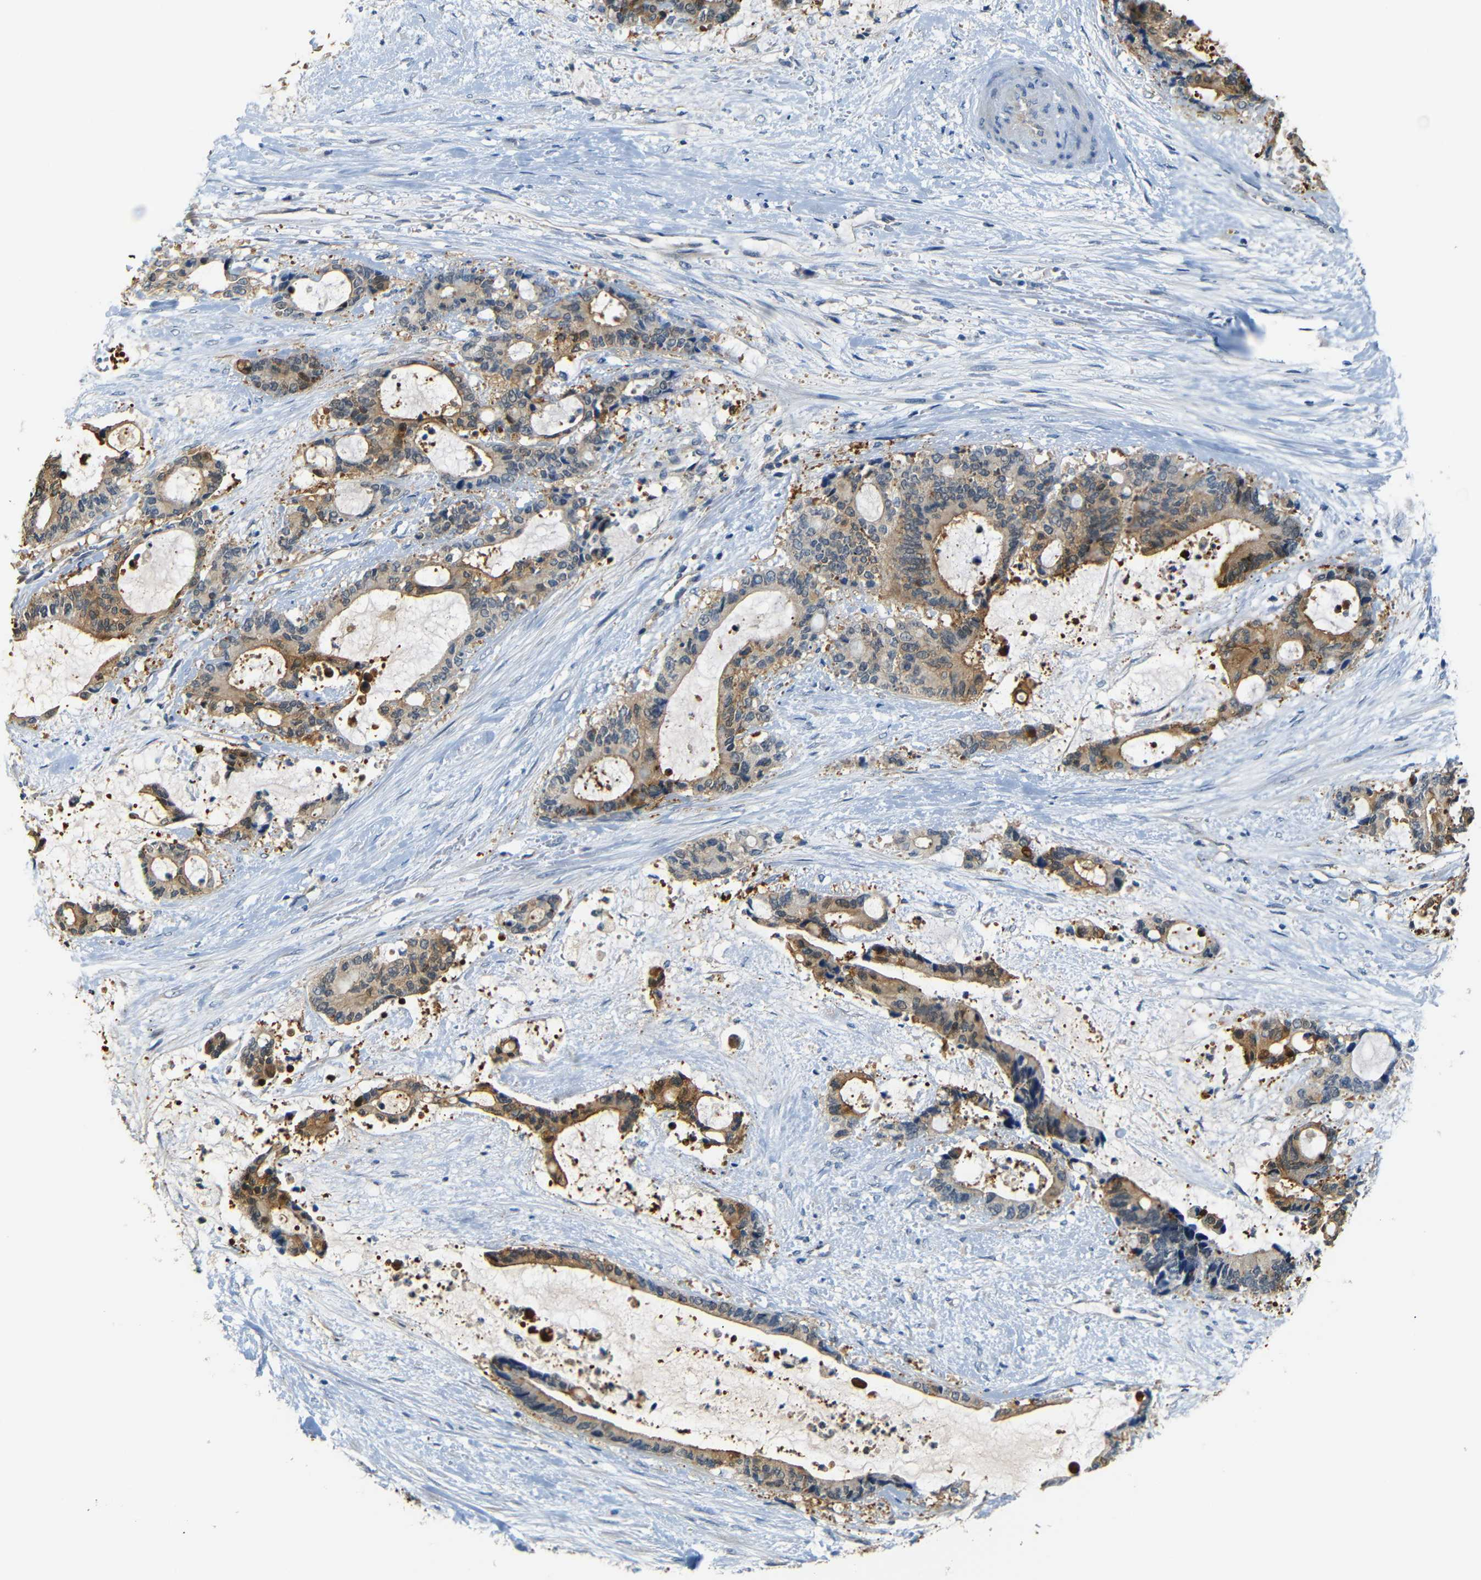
{"staining": {"intensity": "moderate", "quantity": ">75%", "location": "cytoplasmic/membranous"}, "tissue": "liver cancer", "cell_type": "Tumor cells", "image_type": "cancer", "snomed": [{"axis": "morphology", "description": "Normal tissue, NOS"}, {"axis": "morphology", "description": "Cholangiocarcinoma"}, {"axis": "topography", "description": "Liver"}, {"axis": "topography", "description": "Peripheral nerve tissue"}], "caption": "Cholangiocarcinoma (liver) stained for a protein (brown) shows moderate cytoplasmic/membranous positive staining in about >75% of tumor cells.", "gene": "SFN", "patient": {"sex": "female", "age": 73}}